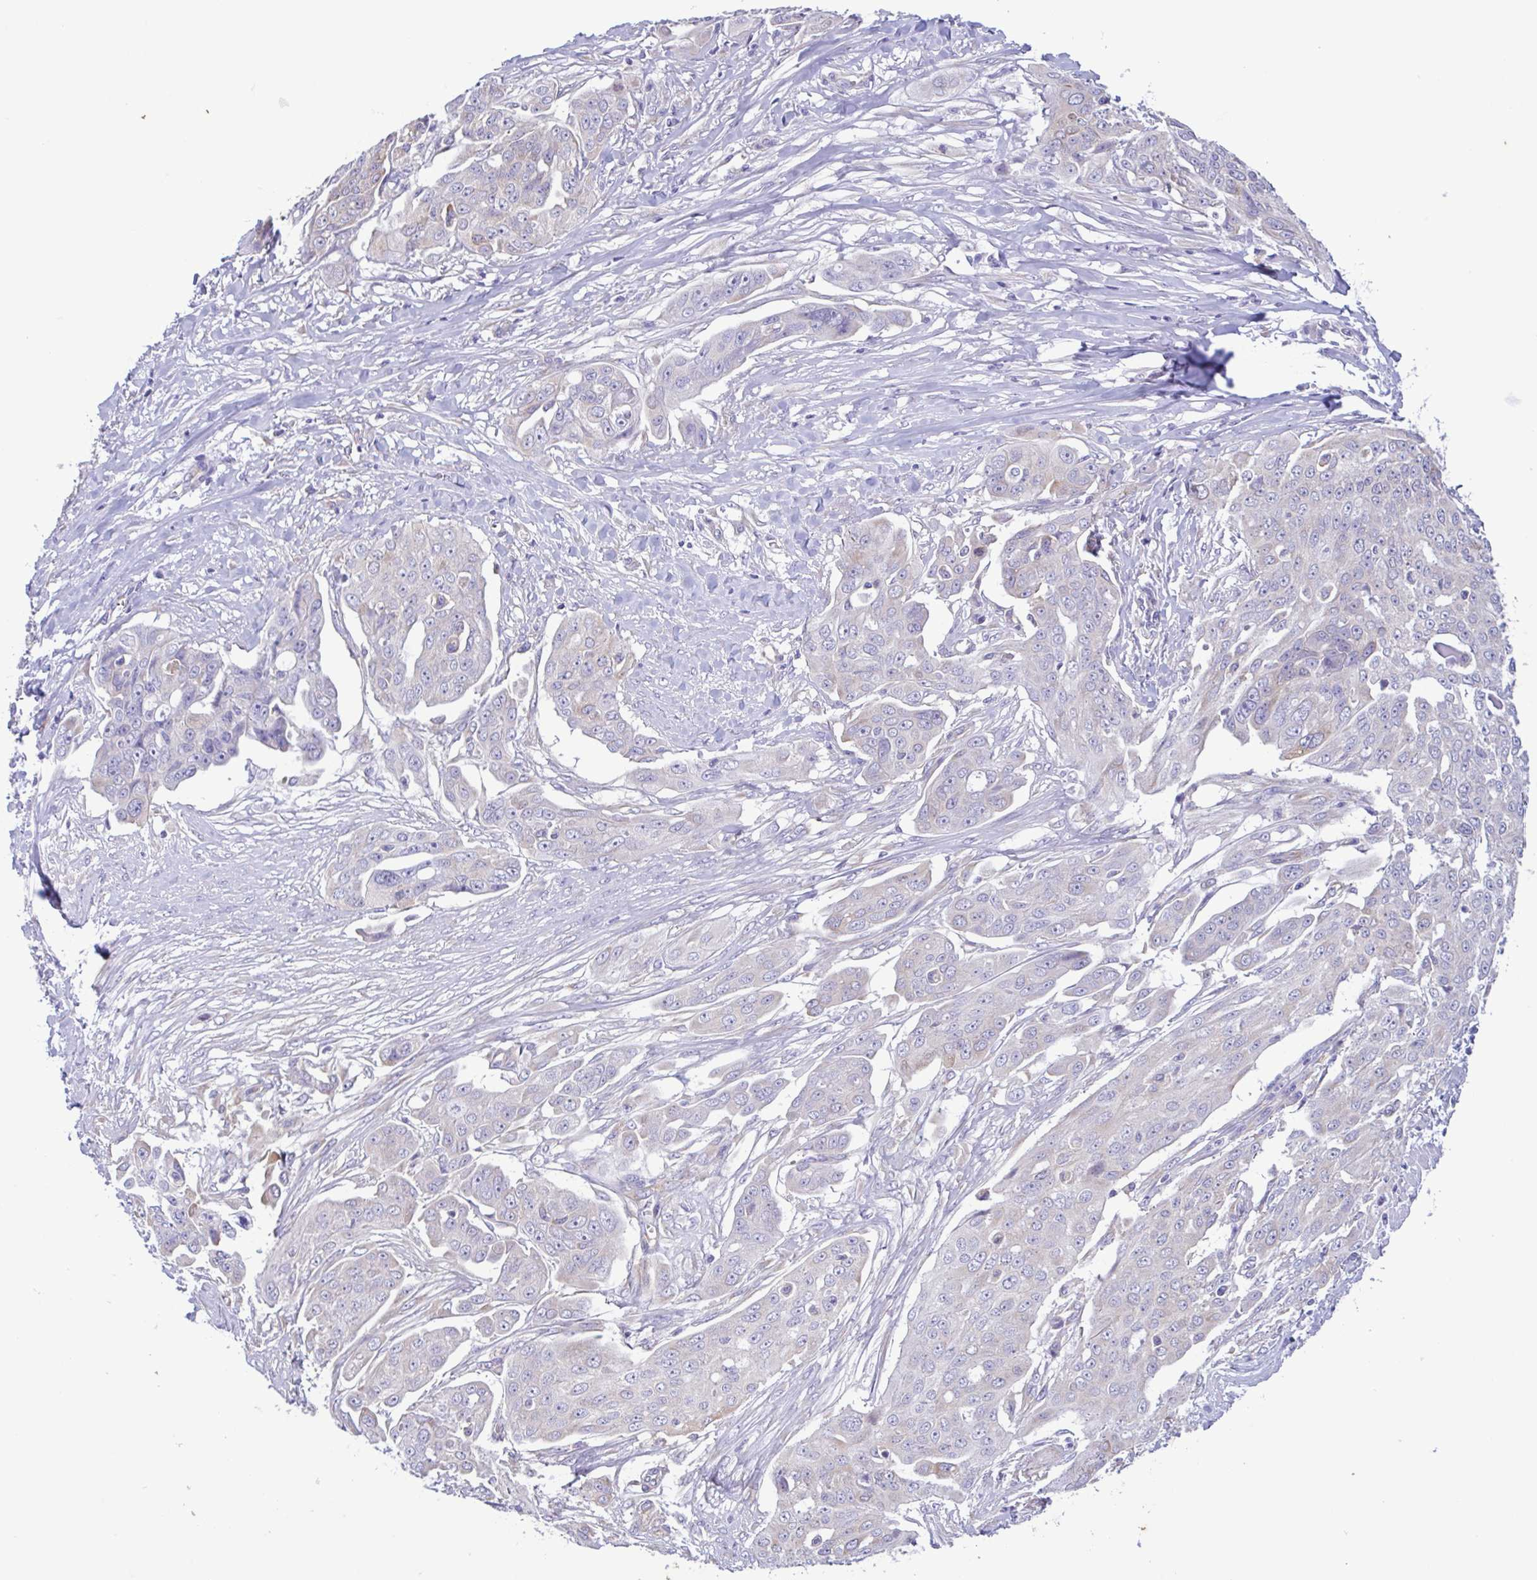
{"staining": {"intensity": "negative", "quantity": "none", "location": "none"}, "tissue": "ovarian cancer", "cell_type": "Tumor cells", "image_type": "cancer", "snomed": [{"axis": "morphology", "description": "Carcinoma, endometroid"}, {"axis": "topography", "description": "Ovary"}], "caption": "Tumor cells show no significant staining in endometroid carcinoma (ovarian). (DAB IHC, high magnification).", "gene": "TNNI3", "patient": {"sex": "female", "age": 70}}